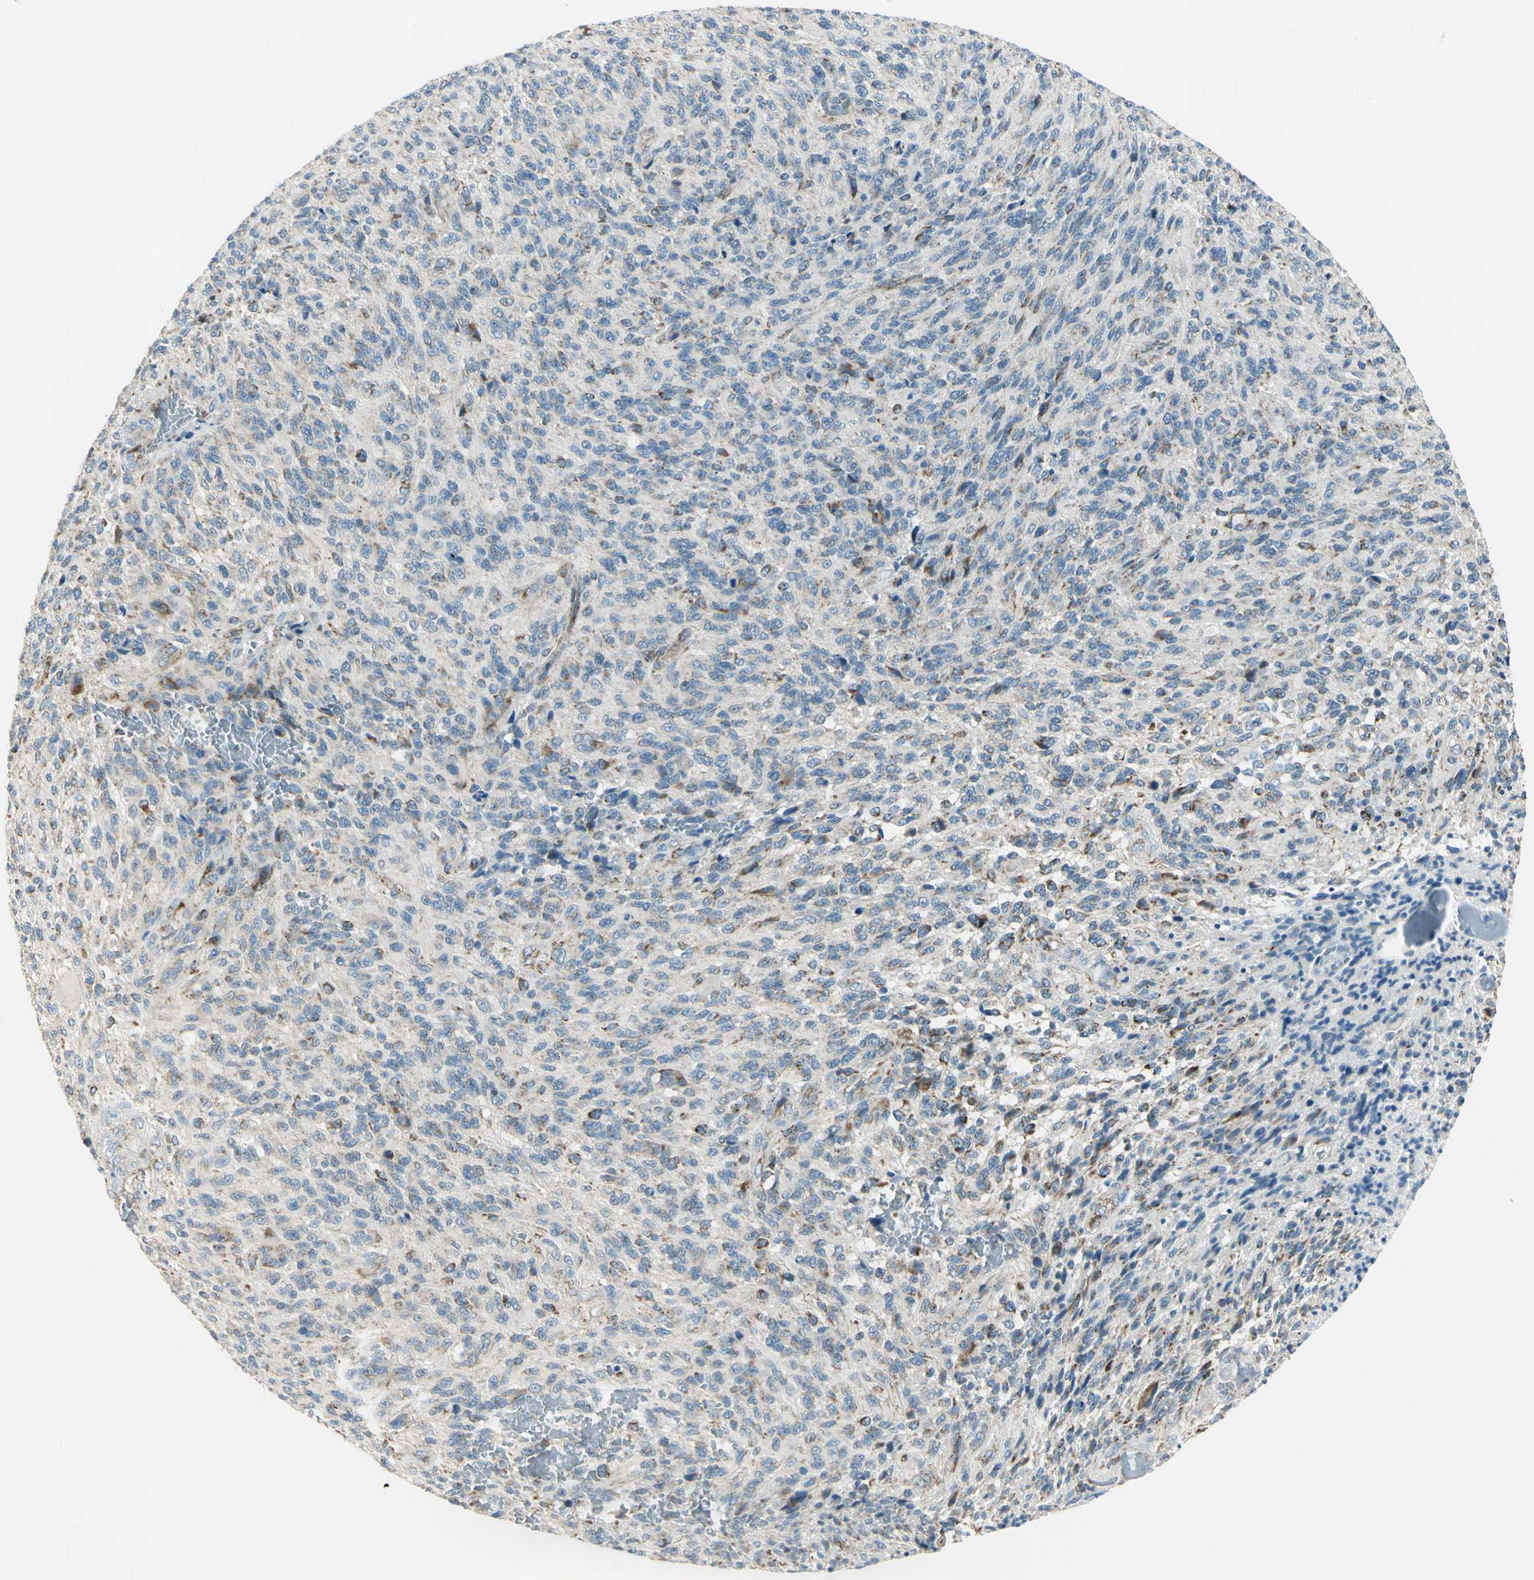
{"staining": {"intensity": "moderate", "quantity": "25%-75%", "location": "cytoplasmic/membranous"}, "tissue": "glioma", "cell_type": "Tumor cells", "image_type": "cancer", "snomed": [{"axis": "morphology", "description": "Normal tissue, NOS"}, {"axis": "morphology", "description": "Glioma, malignant, High grade"}, {"axis": "topography", "description": "Cerebral cortex"}], "caption": "Human glioma stained for a protein (brown) demonstrates moderate cytoplasmic/membranous positive staining in about 25%-75% of tumor cells.", "gene": "ACADM", "patient": {"sex": "male", "age": 56}}